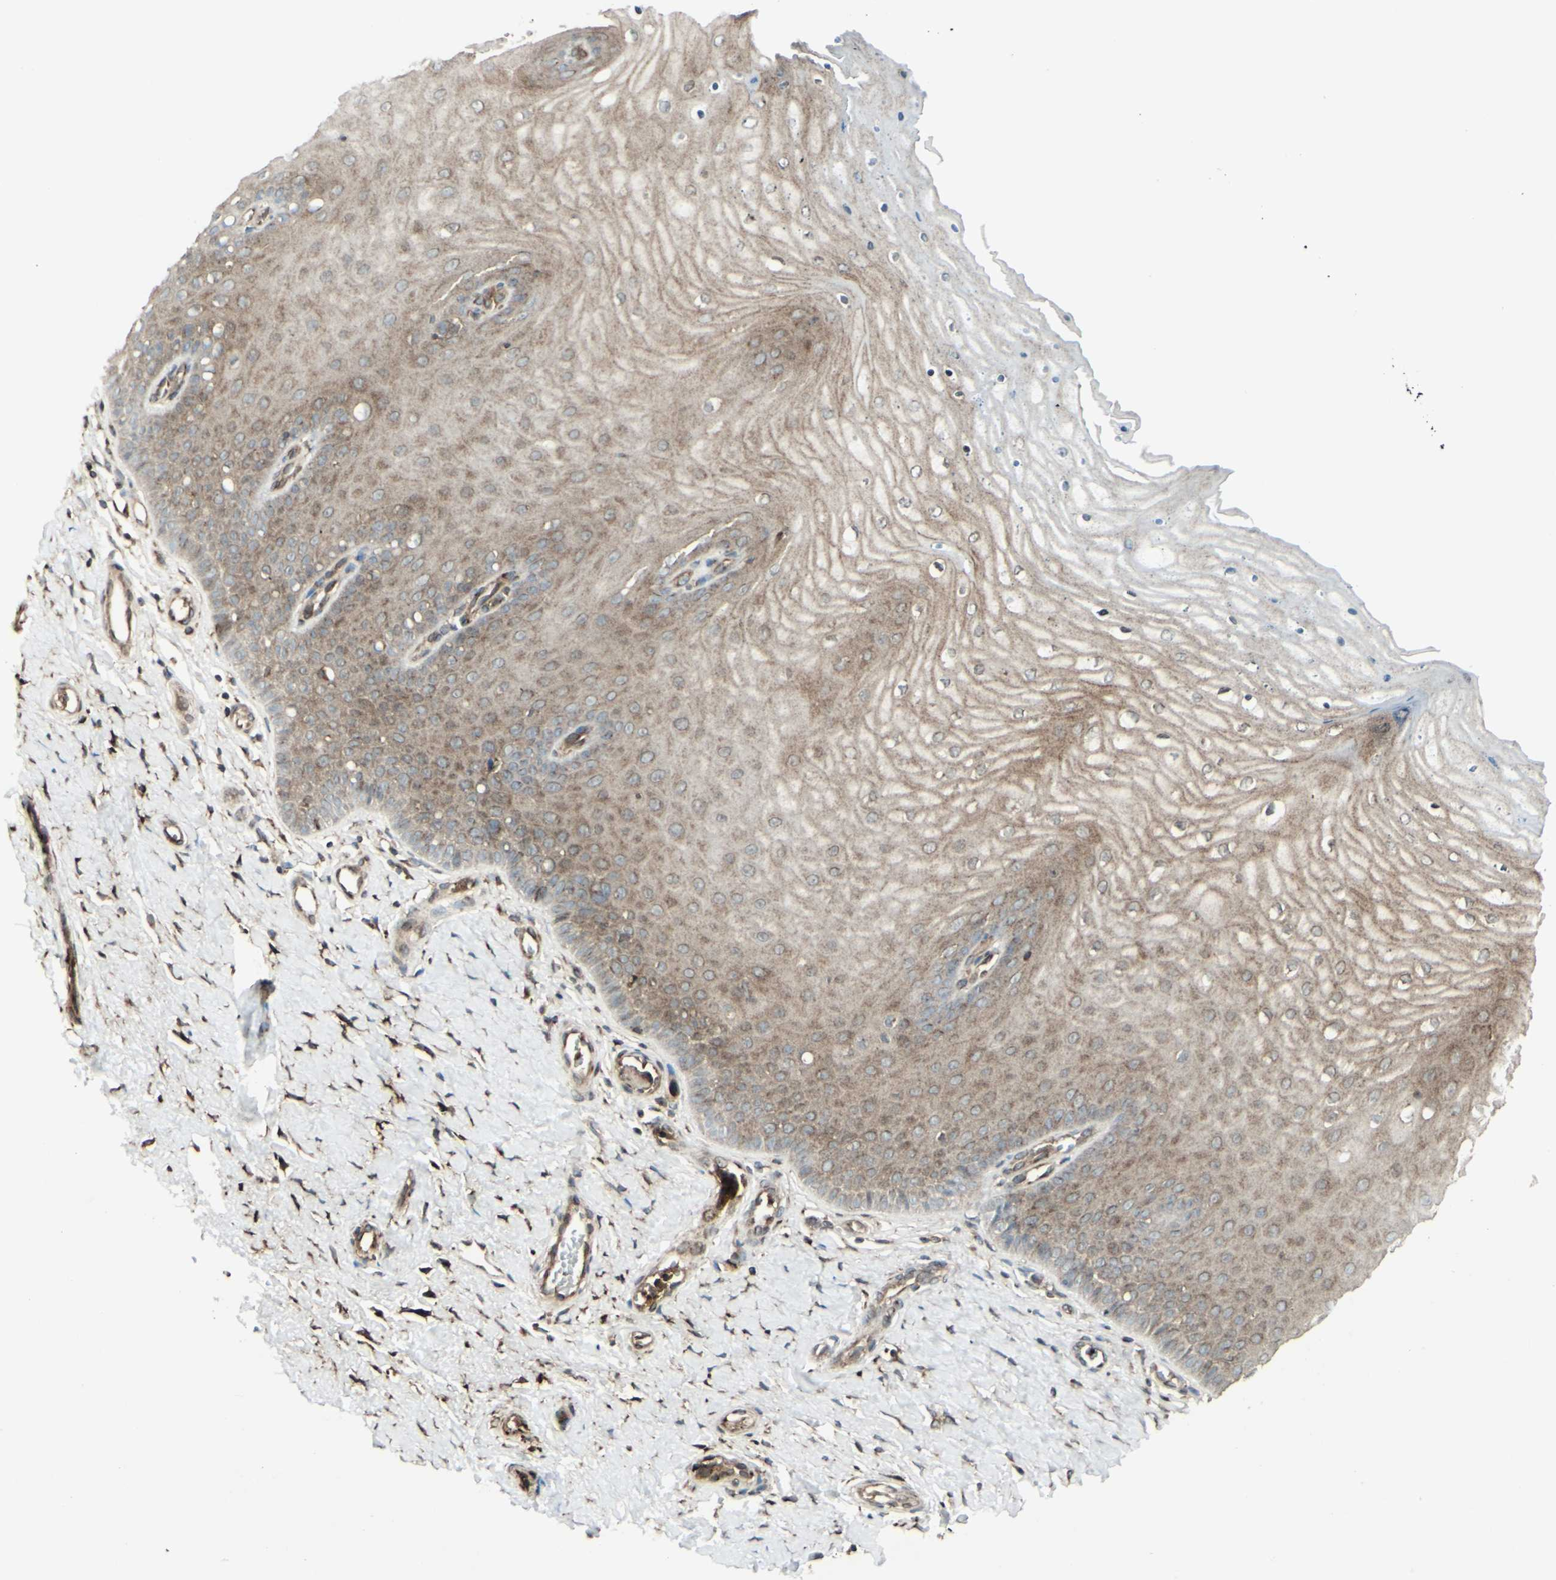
{"staining": {"intensity": "strong", "quantity": ">75%", "location": "cytoplasmic/membranous"}, "tissue": "cervix", "cell_type": "Glandular cells", "image_type": "normal", "snomed": [{"axis": "morphology", "description": "Normal tissue, NOS"}, {"axis": "topography", "description": "Cervix"}], "caption": "A micrograph of cervix stained for a protein reveals strong cytoplasmic/membranous brown staining in glandular cells. The protein is shown in brown color, while the nuclei are stained blue.", "gene": "NAPA", "patient": {"sex": "female", "age": 55}}